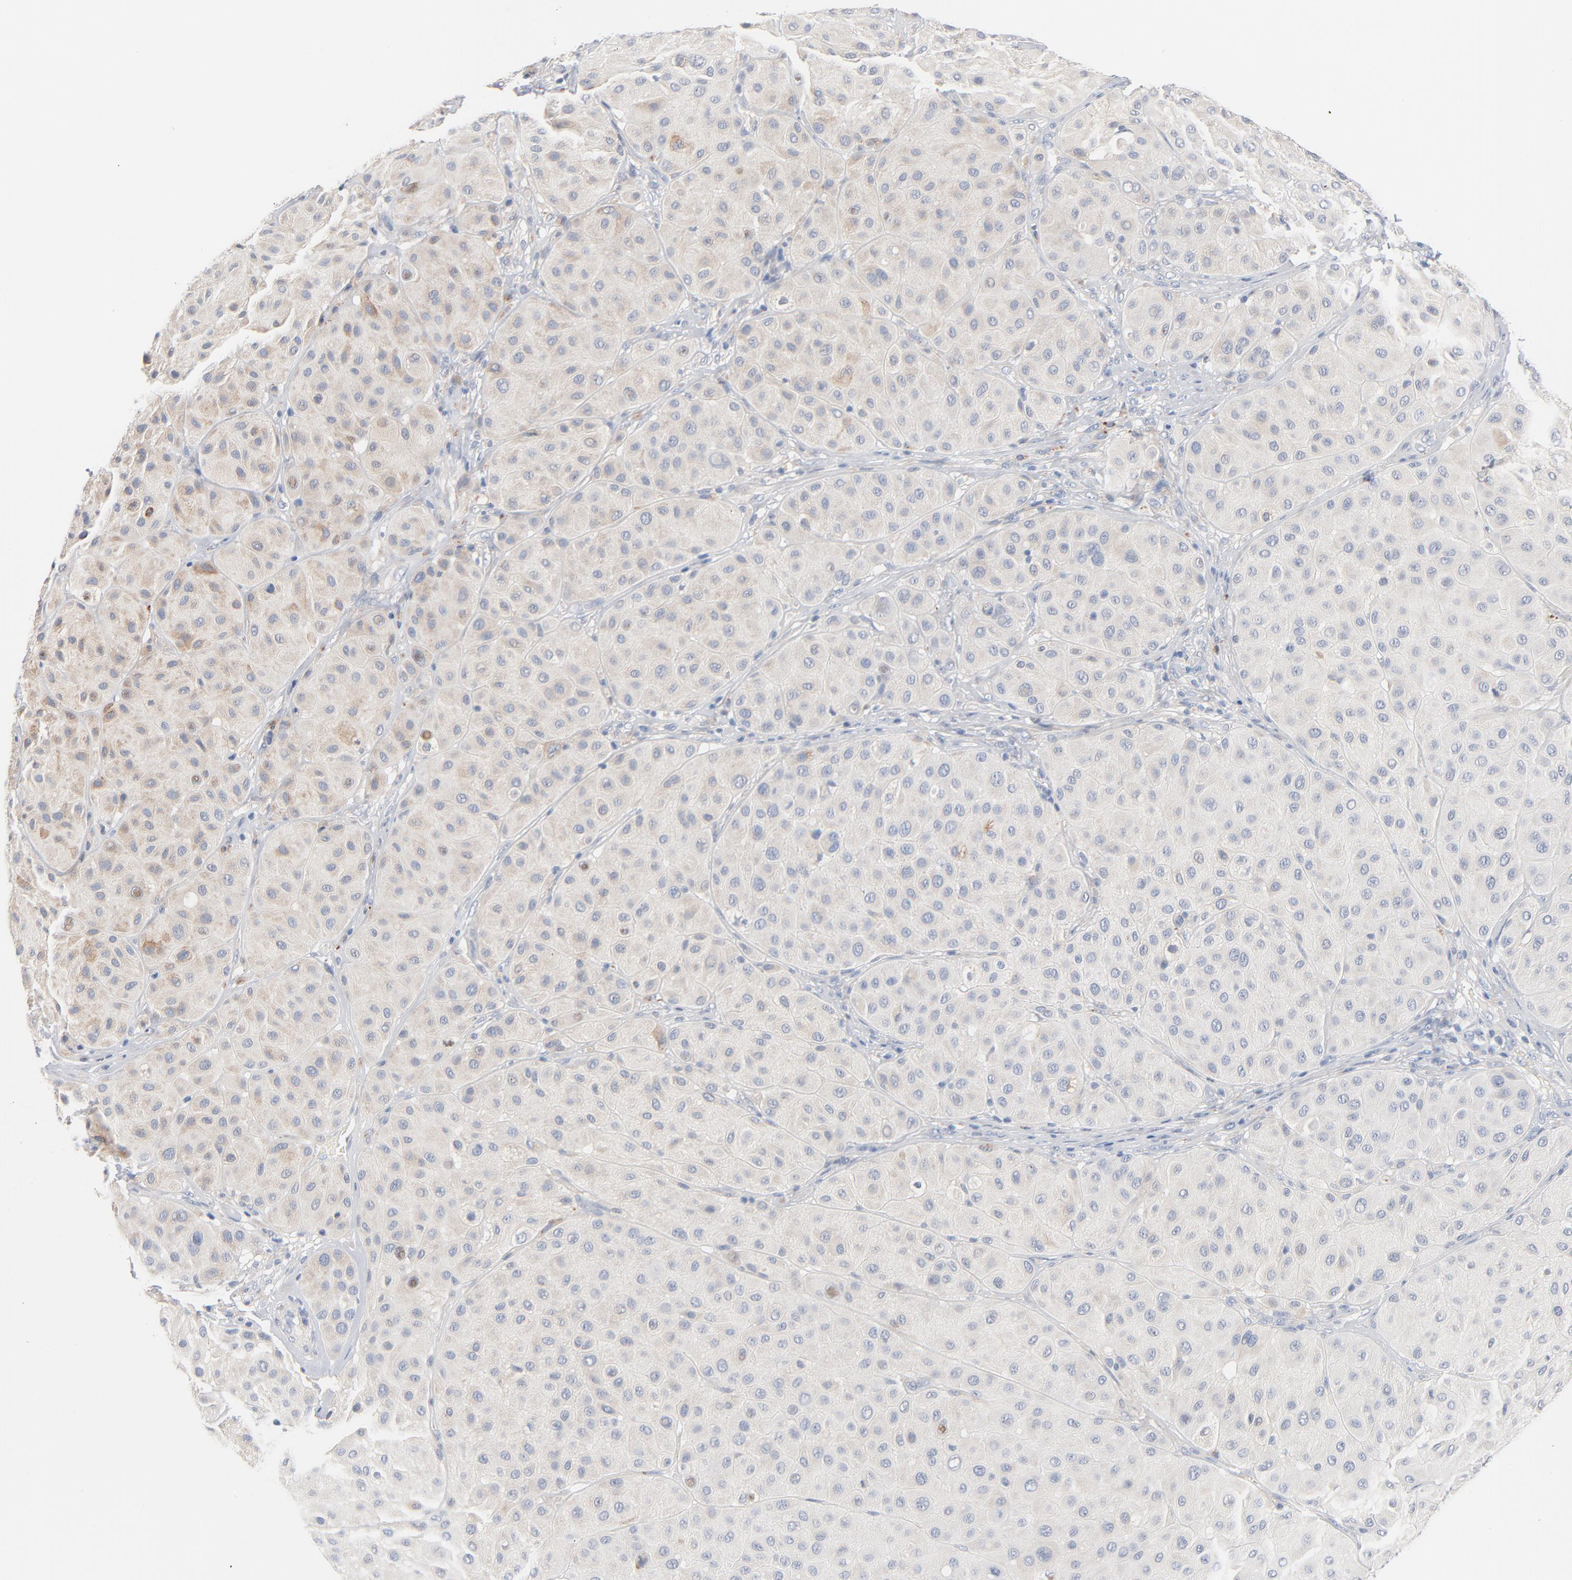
{"staining": {"intensity": "weak", "quantity": "<25%", "location": "cytoplasmic/membranous"}, "tissue": "melanoma", "cell_type": "Tumor cells", "image_type": "cancer", "snomed": [{"axis": "morphology", "description": "Normal tissue, NOS"}, {"axis": "morphology", "description": "Malignant melanoma, Metastatic site"}, {"axis": "topography", "description": "Skin"}], "caption": "Immunohistochemistry photomicrograph of neoplastic tissue: human melanoma stained with DAB (3,3'-diaminobenzidine) displays no significant protein staining in tumor cells. (DAB IHC with hematoxylin counter stain).", "gene": "IFT43", "patient": {"sex": "male", "age": 41}}